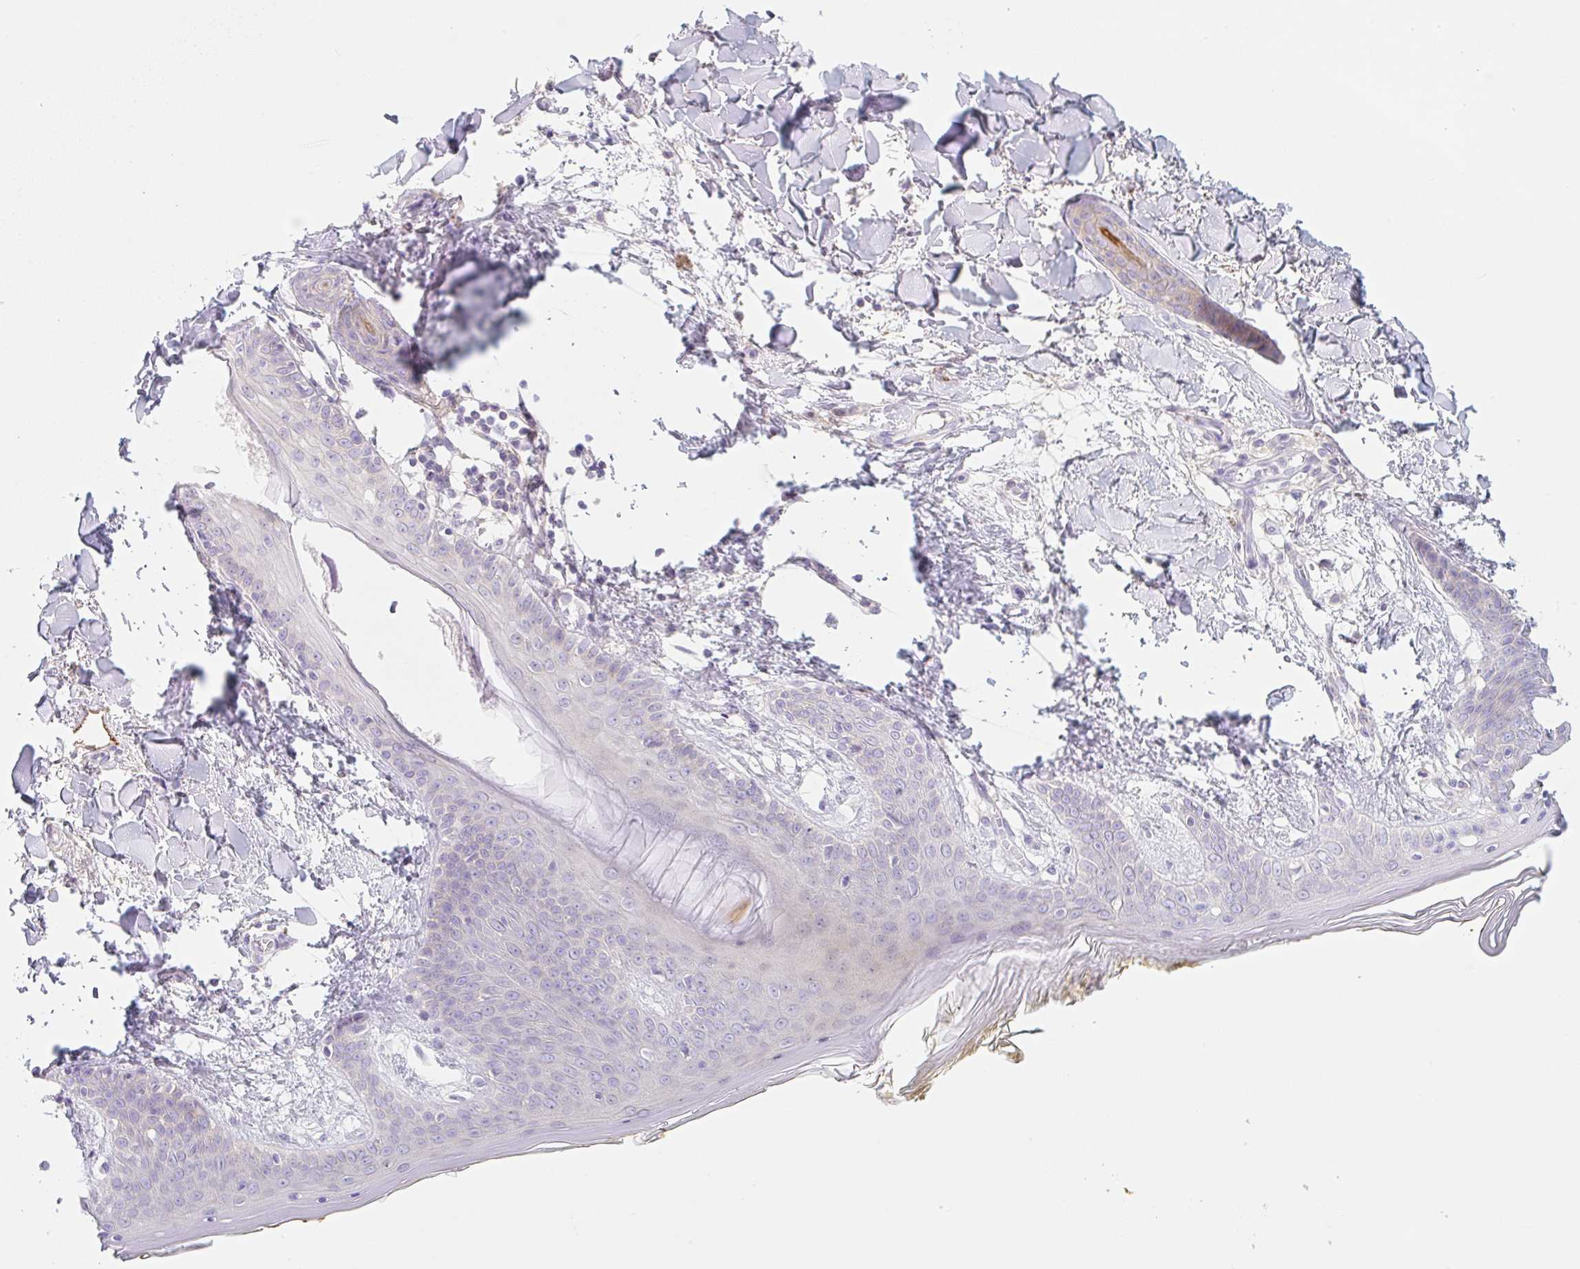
{"staining": {"intensity": "negative", "quantity": "none", "location": "none"}, "tissue": "skin", "cell_type": "Fibroblasts", "image_type": "normal", "snomed": [{"axis": "morphology", "description": "Normal tissue, NOS"}, {"axis": "topography", "description": "Skin"}], "caption": "Immunohistochemistry (IHC) micrograph of benign skin: skin stained with DAB (3,3'-diaminobenzidine) displays no significant protein staining in fibroblasts. (DAB (3,3'-diaminobenzidine) immunohistochemistry (IHC), high magnification).", "gene": "LYVE1", "patient": {"sex": "female", "age": 34}}